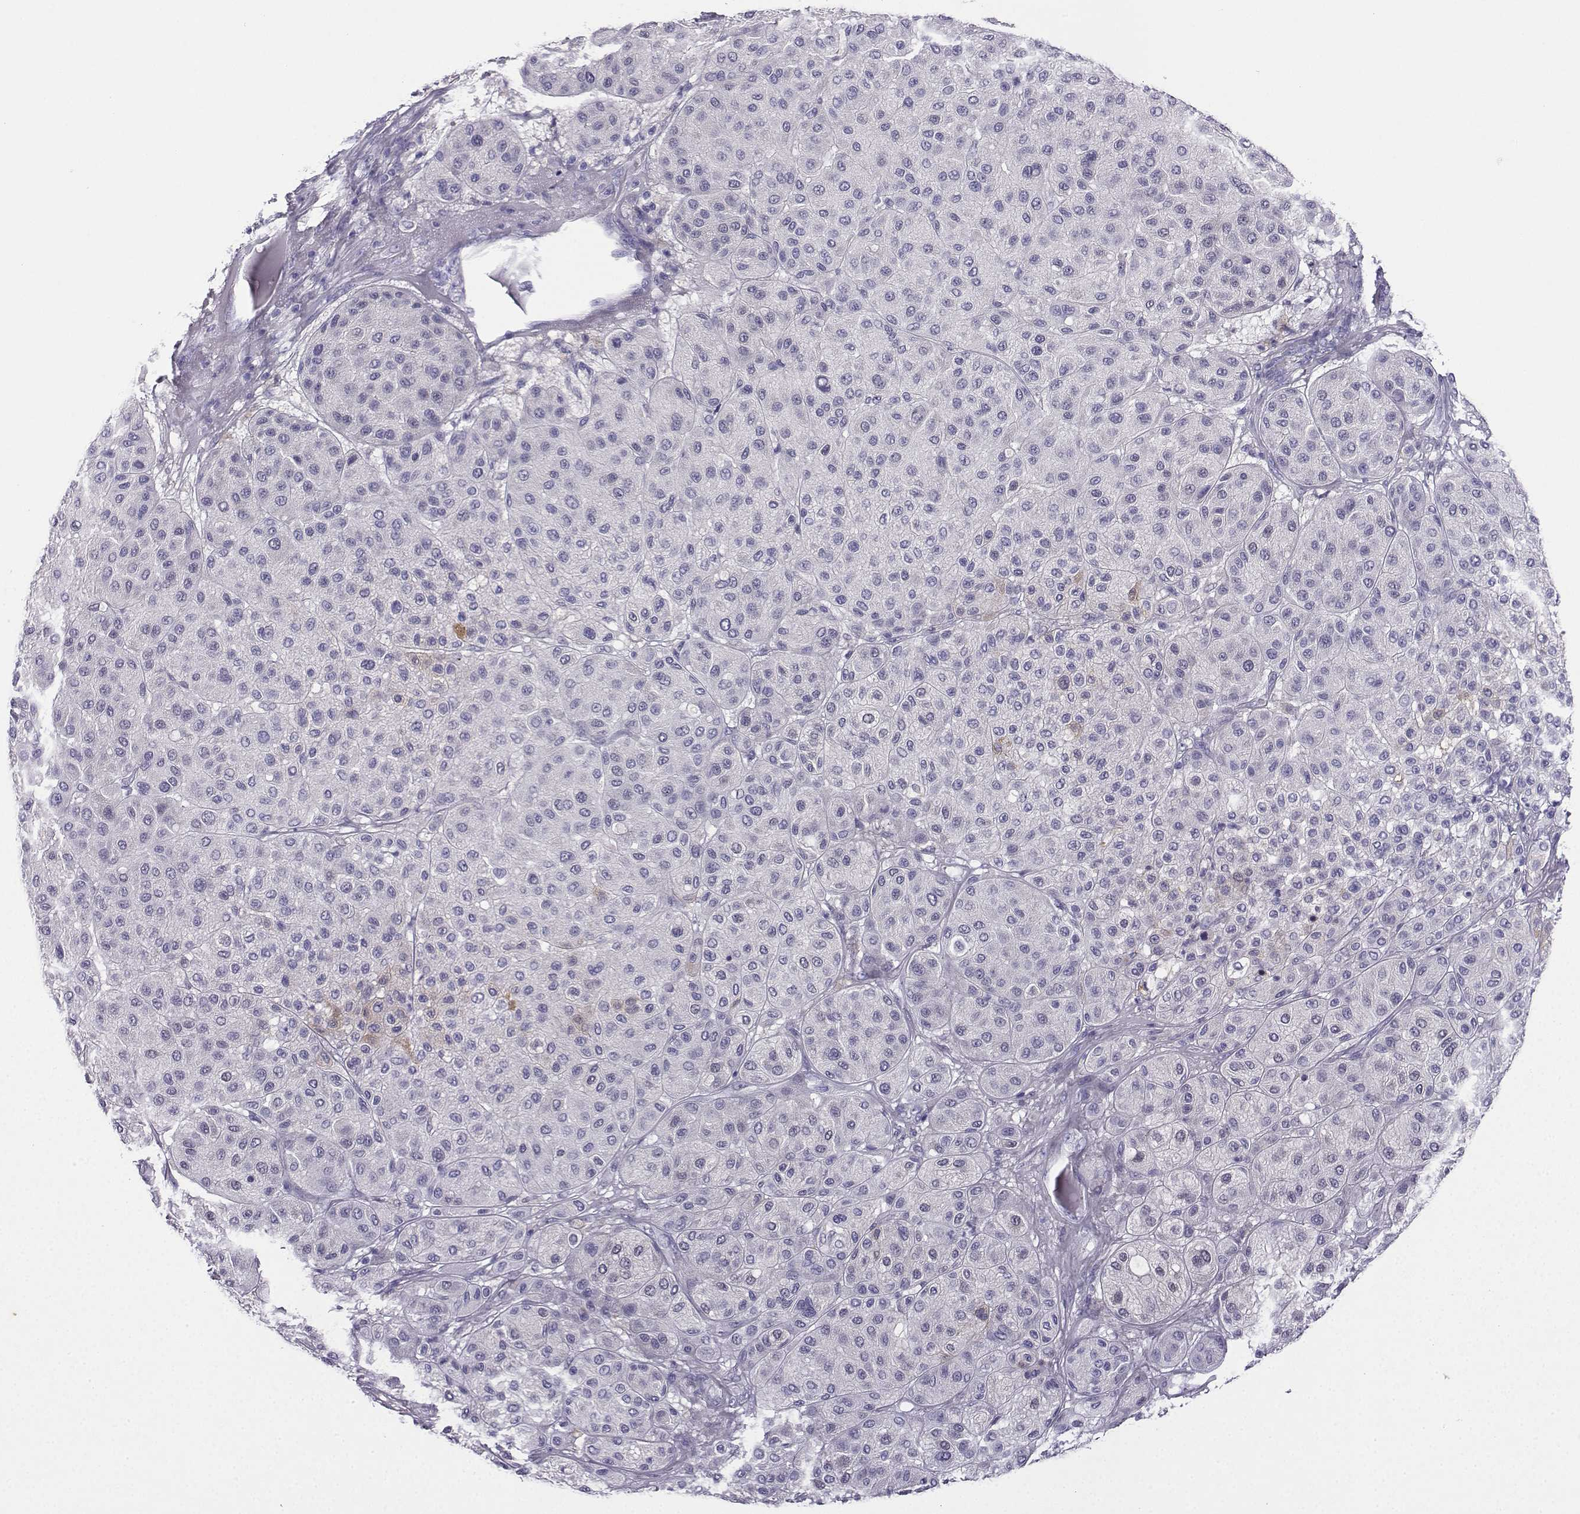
{"staining": {"intensity": "negative", "quantity": "none", "location": "none"}, "tissue": "melanoma", "cell_type": "Tumor cells", "image_type": "cancer", "snomed": [{"axis": "morphology", "description": "Malignant melanoma, Metastatic site"}, {"axis": "topography", "description": "Smooth muscle"}], "caption": "There is no significant expression in tumor cells of malignant melanoma (metastatic site). The staining was performed using DAB (3,3'-diaminobenzidine) to visualize the protein expression in brown, while the nuclei were stained in blue with hematoxylin (Magnification: 20x).", "gene": "LINGO1", "patient": {"sex": "male", "age": 41}}